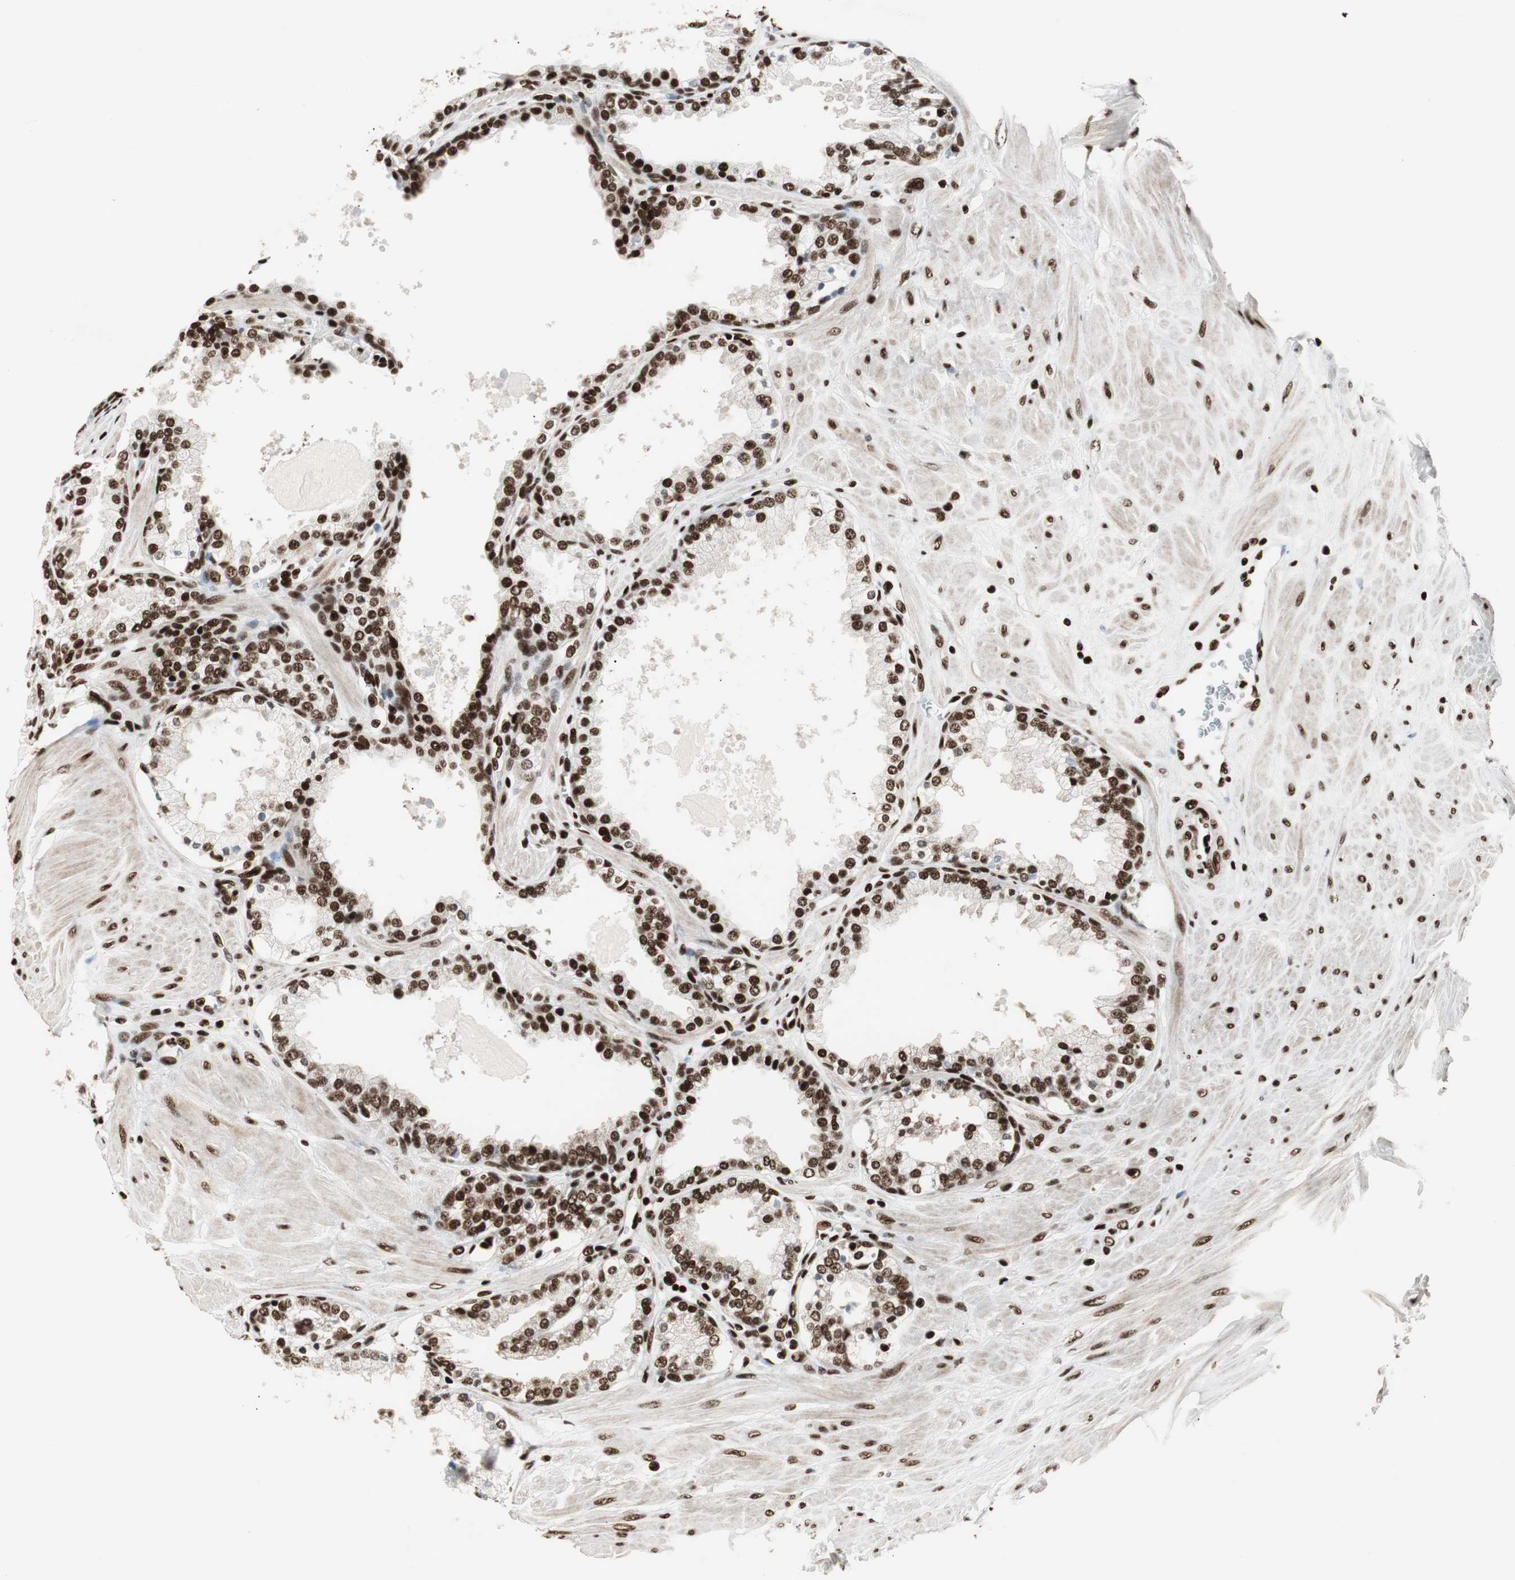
{"staining": {"intensity": "strong", "quantity": ">75%", "location": "nuclear"}, "tissue": "prostate", "cell_type": "Glandular cells", "image_type": "normal", "snomed": [{"axis": "morphology", "description": "Normal tissue, NOS"}, {"axis": "topography", "description": "Prostate"}], "caption": "Prostate stained for a protein reveals strong nuclear positivity in glandular cells. The staining was performed using DAB (3,3'-diaminobenzidine) to visualize the protein expression in brown, while the nuclei were stained in blue with hematoxylin (Magnification: 20x).", "gene": "MTA2", "patient": {"sex": "male", "age": 51}}